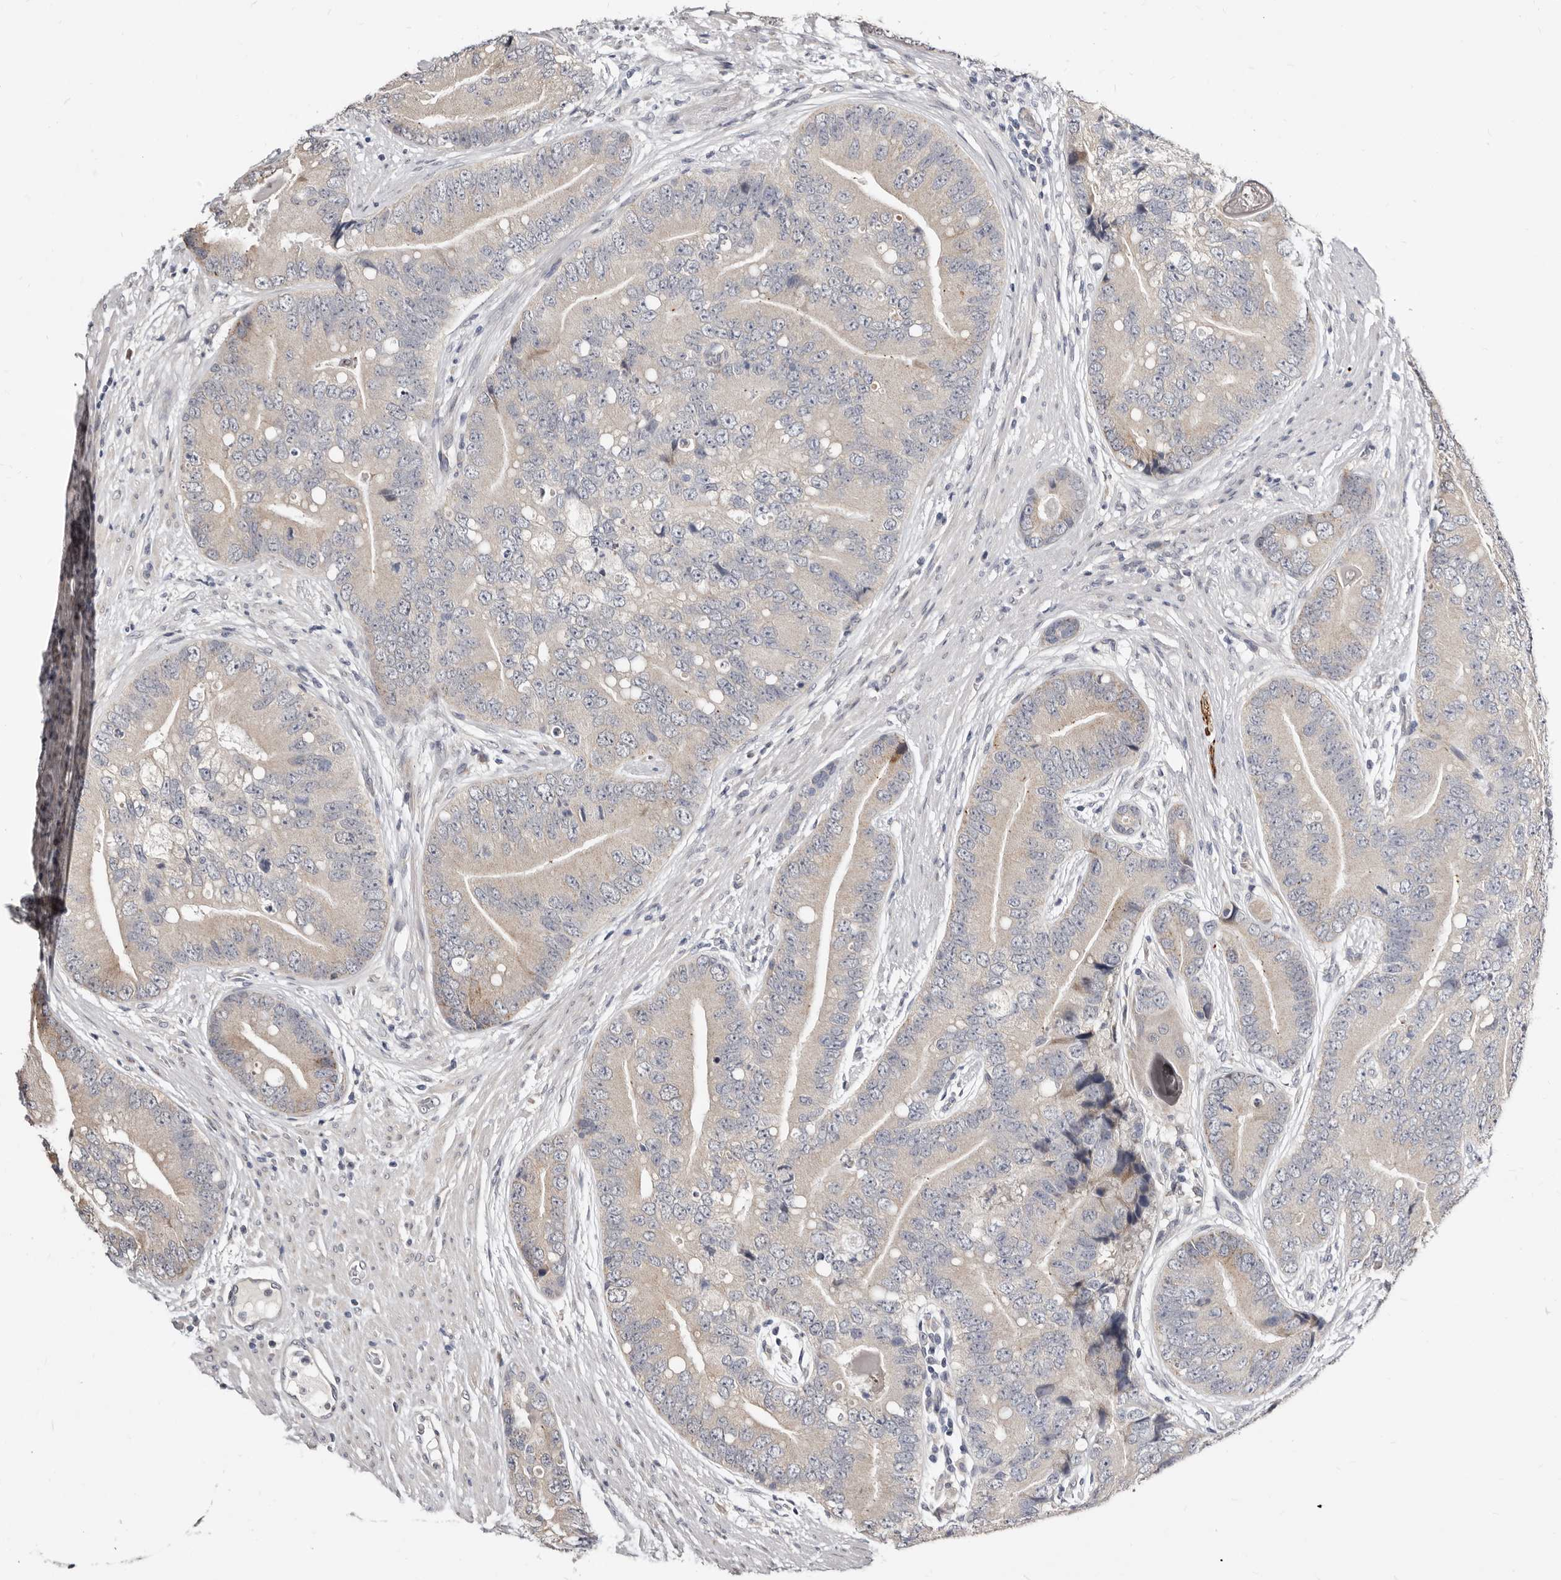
{"staining": {"intensity": "negative", "quantity": "none", "location": "none"}, "tissue": "prostate cancer", "cell_type": "Tumor cells", "image_type": "cancer", "snomed": [{"axis": "morphology", "description": "Adenocarcinoma, High grade"}, {"axis": "topography", "description": "Prostate"}], "caption": "Micrograph shows no significant protein positivity in tumor cells of prostate high-grade adenocarcinoma. Brightfield microscopy of immunohistochemistry (IHC) stained with DAB (brown) and hematoxylin (blue), captured at high magnification.", "gene": "KLHL4", "patient": {"sex": "male", "age": 70}}